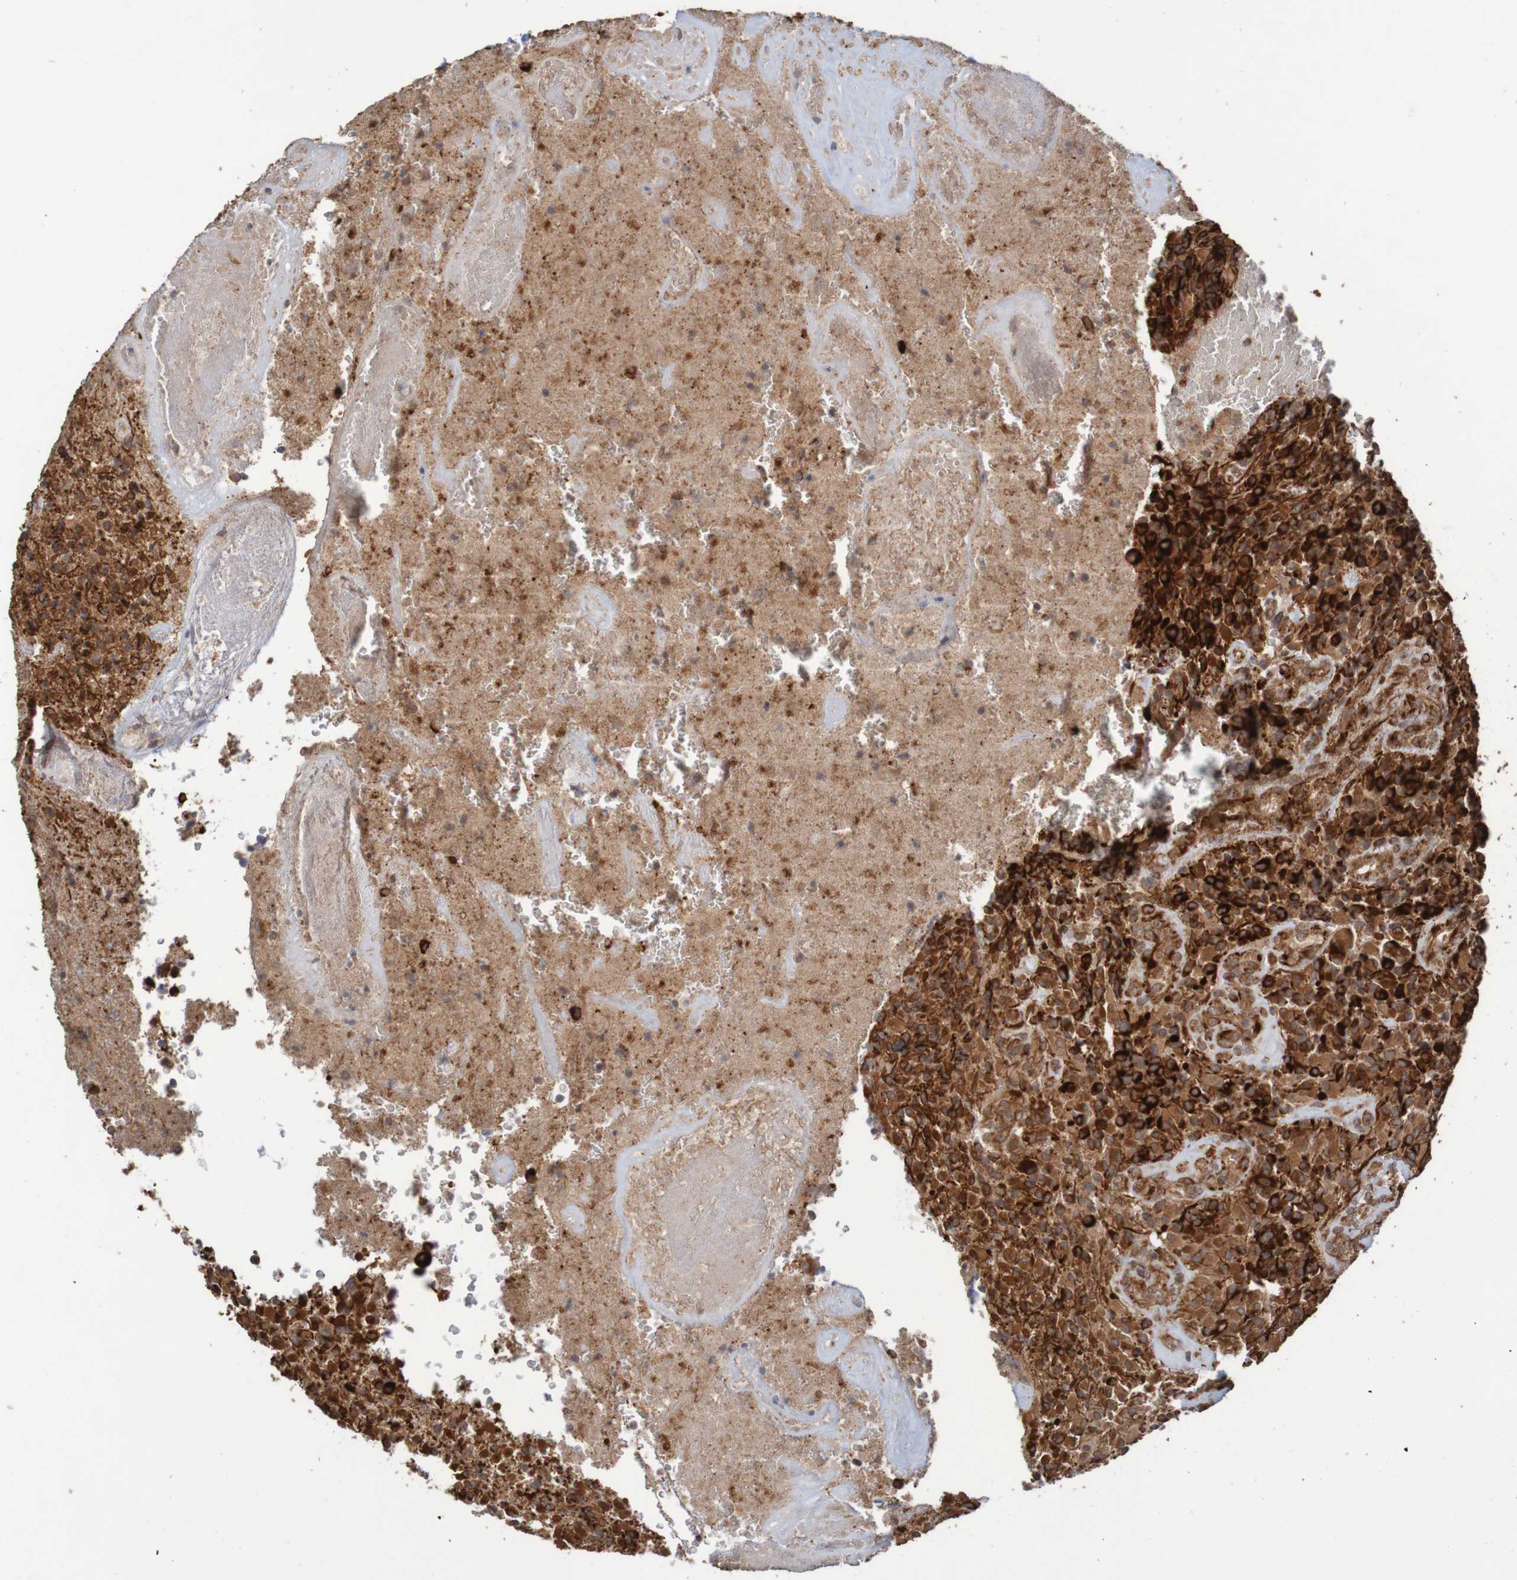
{"staining": {"intensity": "strong", "quantity": ">75%", "location": "cytoplasmic/membranous"}, "tissue": "glioma", "cell_type": "Tumor cells", "image_type": "cancer", "snomed": [{"axis": "morphology", "description": "Glioma, malignant, High grade"}, {"axis": "topography", "description": "Brain"}], "caption": "Strong cytoplasmic/membranous protein expression is seen in approximately >75% of tumor cells in glioma.", "gene": "MRPL52", "patient": {"sex": "male", "age": 71}}